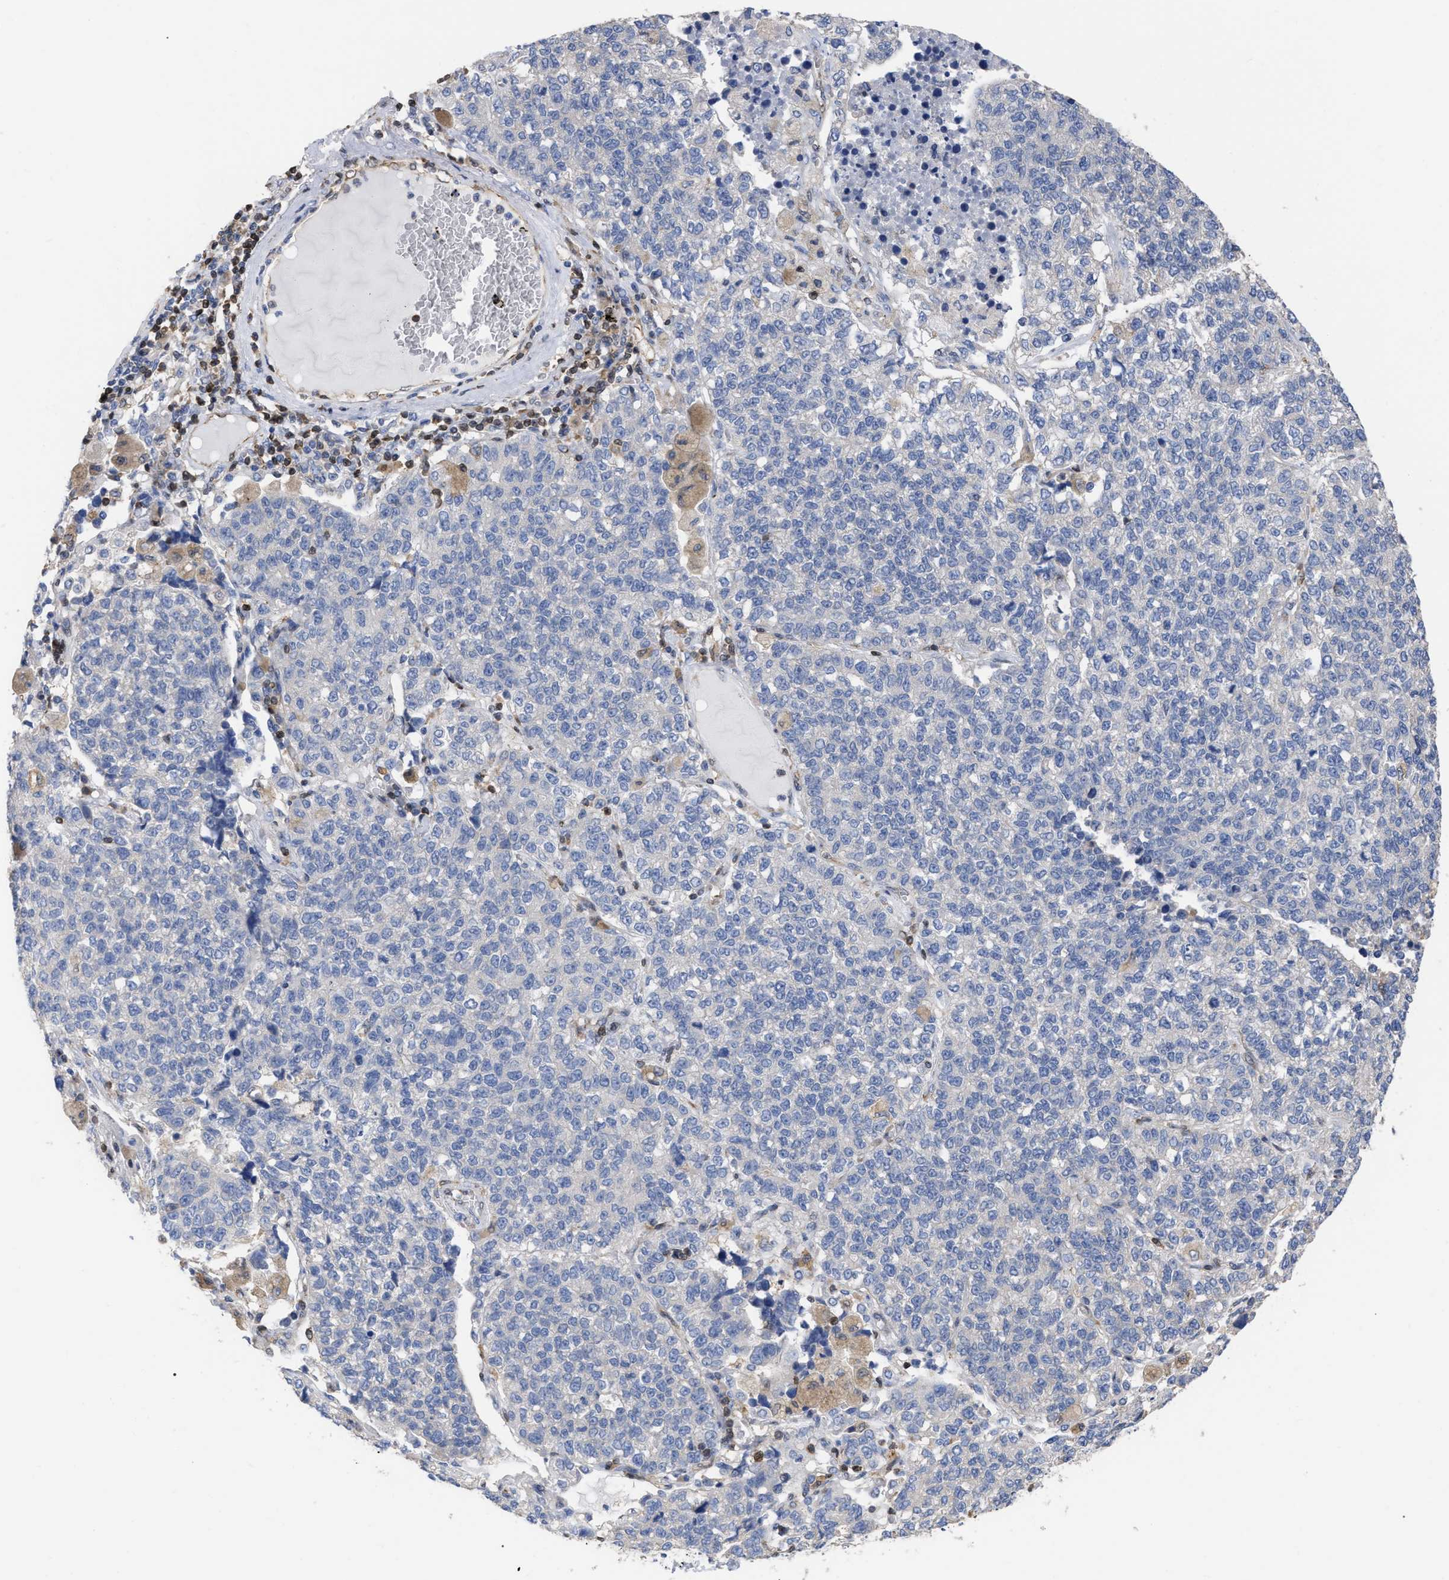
{"staining": {"intensity": "negative", "quantity": "none", "location": "none"}, "tissue": "lung cancer", "cell_type": "Tumor cells", "image_type": "cancer", "snomed": [{"axis": "morphology", "description": "Adenocarcinoma, NOS"}, {"axis": "topography", "description": "Lung"}], "caption": "Tumor cells are negative for protein expression in human lung cancer (adenocarcinoma).", "gene": "GIMAP4", "patient": {"sex": "male", "age": 49}}